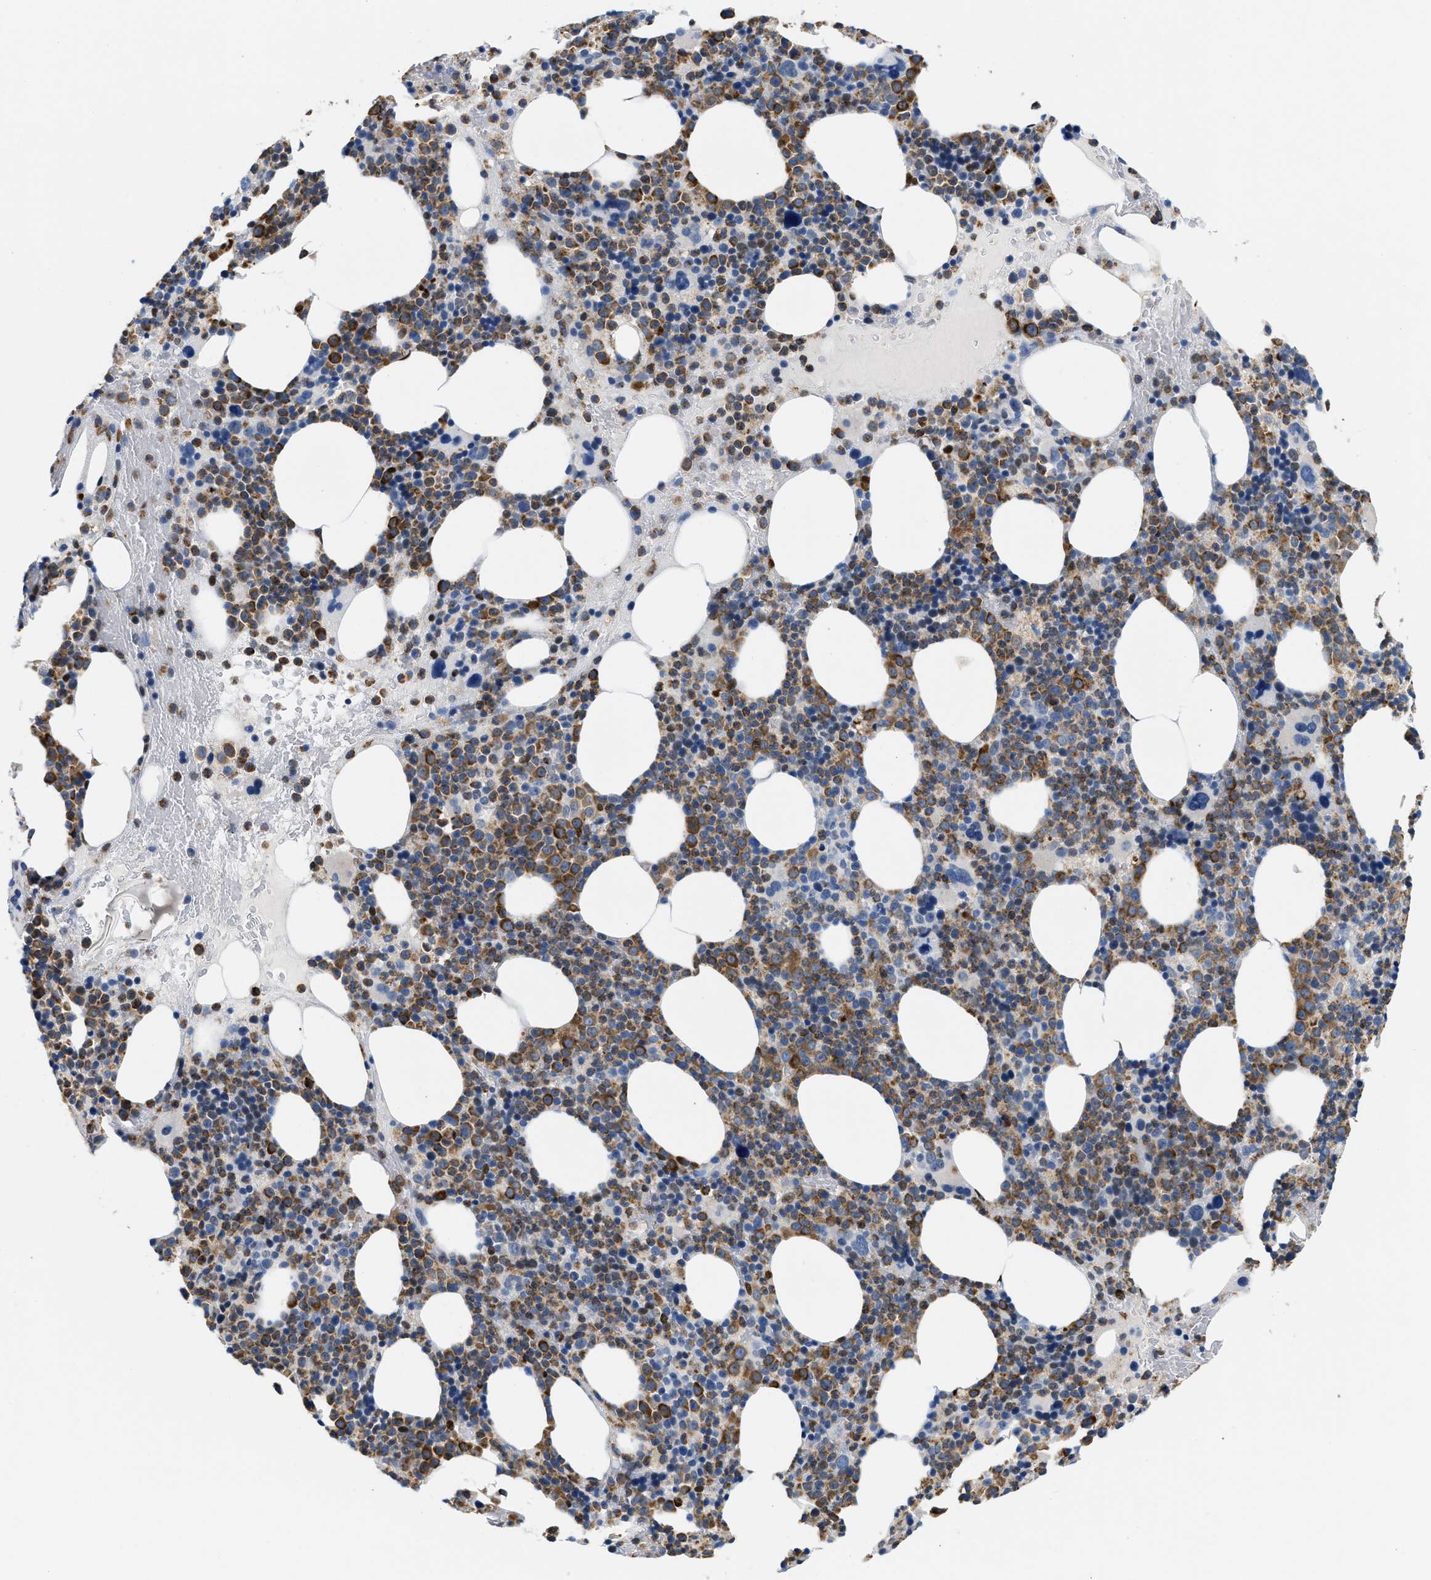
{"staining": {"intensity": "moderate", "quantity": "25%-75%", "location": "cytoplasmic/membranous"}, "tissue": "bone marrow", "cell_type": "Hematopoietic cells", "image_type": "normal", "snomed": [{"axis": "morphology", "description": "Normal tissue, NOS"}, {"axis": "morphology", "description": "Inflammation, NOS"}, {"axis": "topography", "description": "Bone marrow"}], "caption": "Immunohistochemical staining of benign bone marrow shows medium levels of moderate cytoplasmic/membranous positivity in about 25%-75% of hematopoietic cells. (brown staining indicates protein expression, while blue staining denotes nuclei).", "gene": "NFIX", "patient": {"sex": "male", "age": 73}}